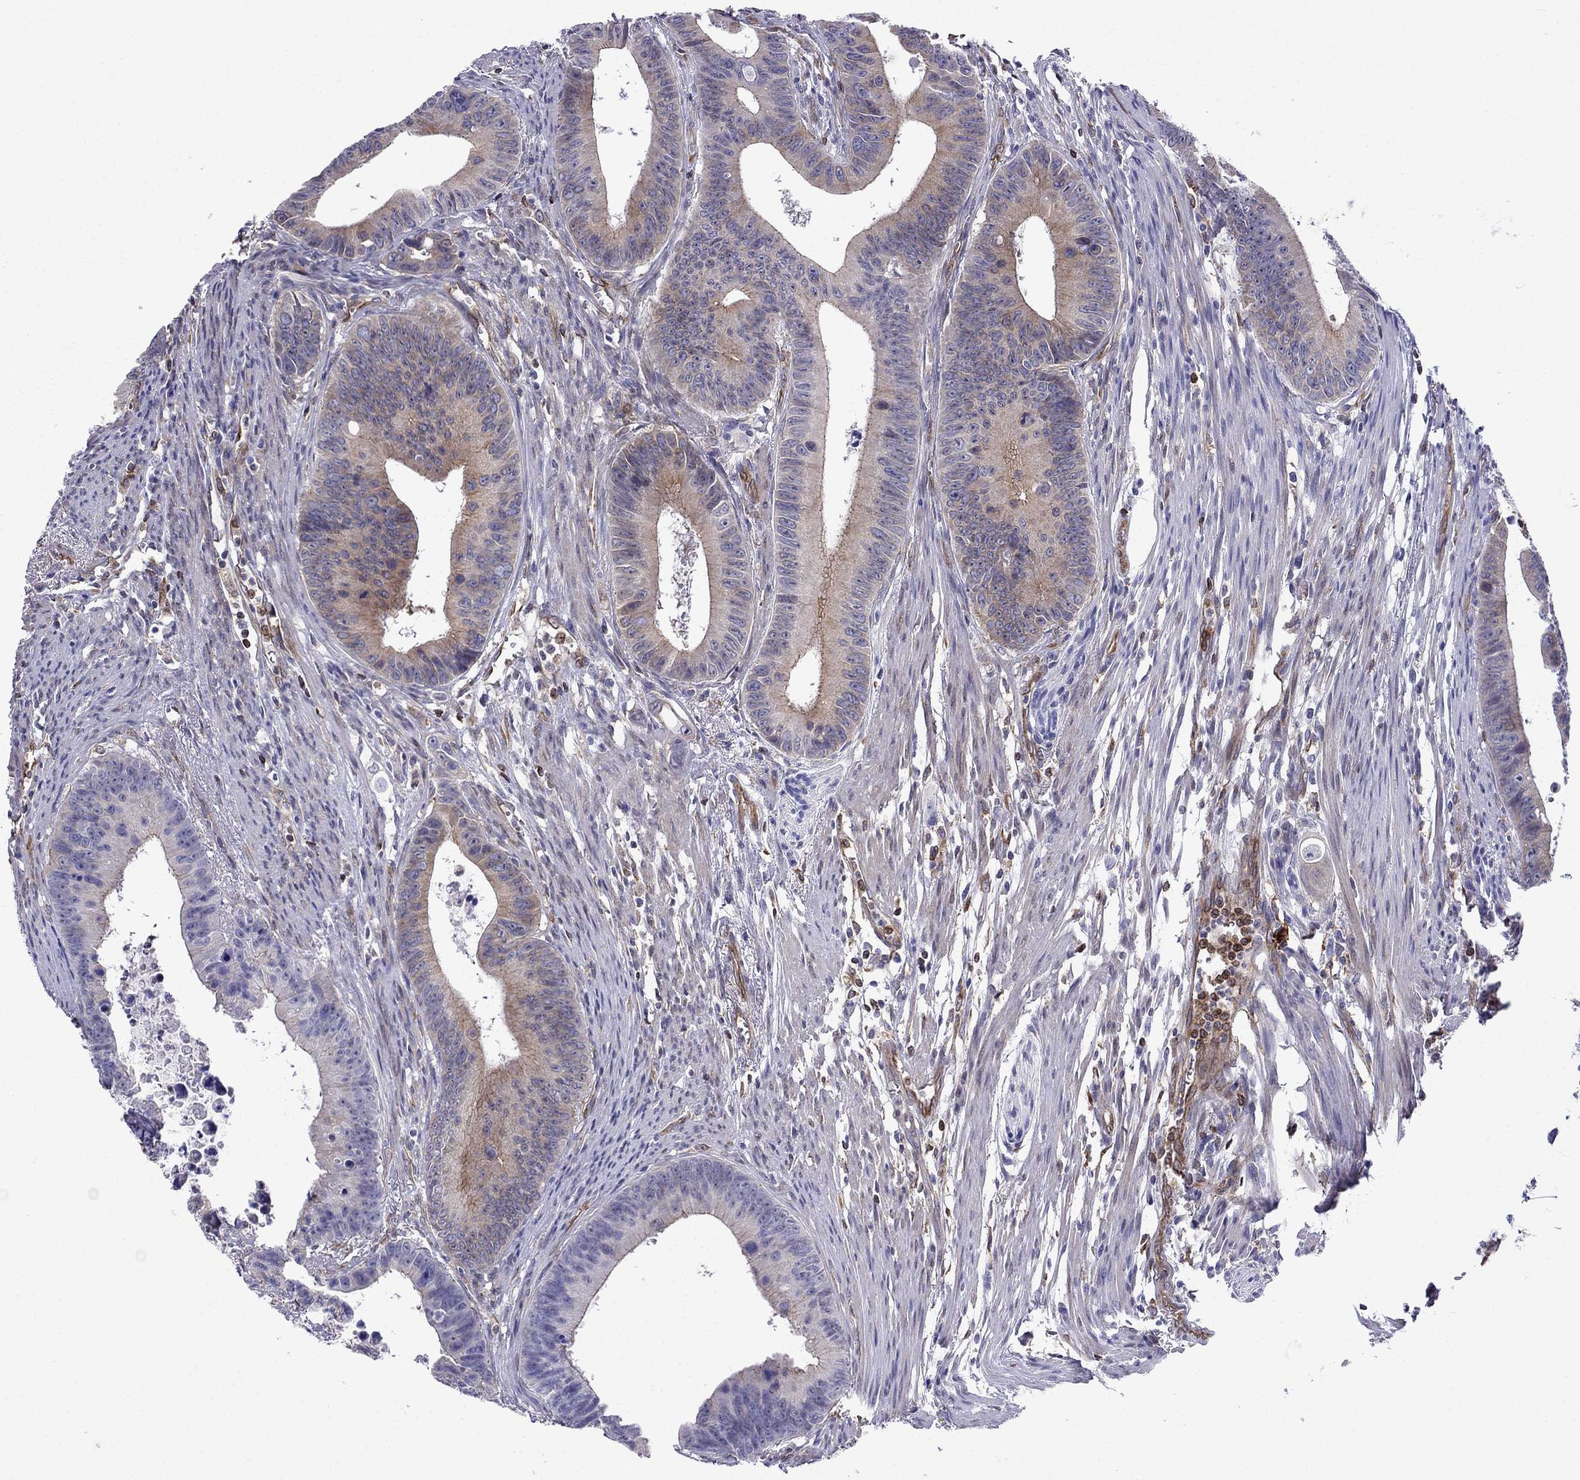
{"staining": {"intensity": "weak", "quantity": "<25%", "location": "cytoplasmic/membranous"}, "tissue": "colorectal cancer", "cell_type": "Tumor cells", "image_type": "cancer", "snomed": [{"axis": "morphology", "description": "Adenocarcinoma, NOS"}, {"axis": "topography", "description": "Colon"}], "caption": "This is an IHC micrograph of human colorectal cancer (adenocarcinoma). There is no staining in tumor cells.", "gene": "GNAL", "patient": {"sex": "female", "age": 87}}